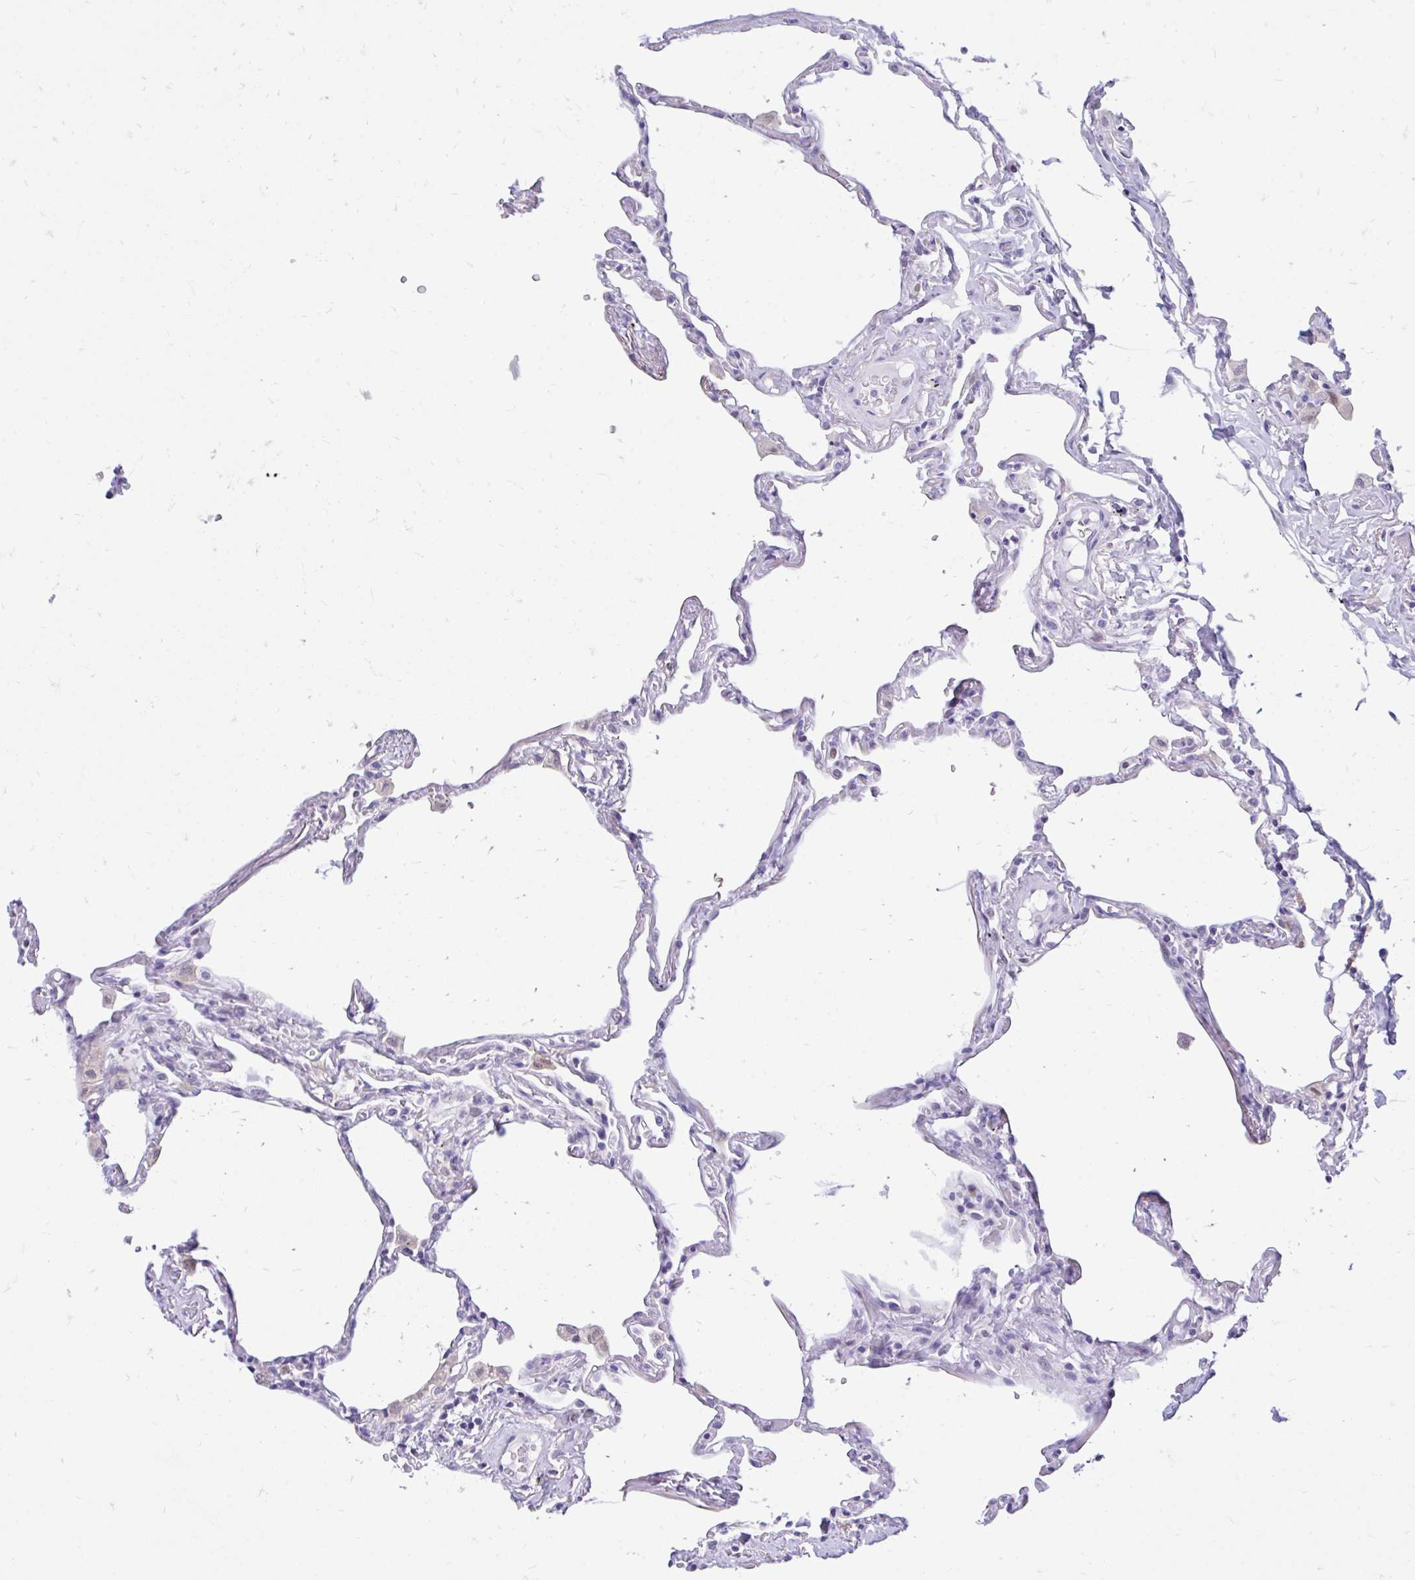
{"staining": {"intensity": "negative", "quantity": "none", "location": "none"}, "tissue": "lung", "cell_type": "Alveolar cells", "image_type": "normal", "snomed": [{"axis": "morphology", "description": "Normal tissue, NOS"}, {"axis": "topography", "description": "Lung"}], "caption": "IHC image of normal lung: human lung stained with DAB (3,3'-diaminobenzidine) exhibits no significant protein expression in alveolar cells.", "gene": "GLB1L2", "patient": {"sex": "female", "age": 67}}